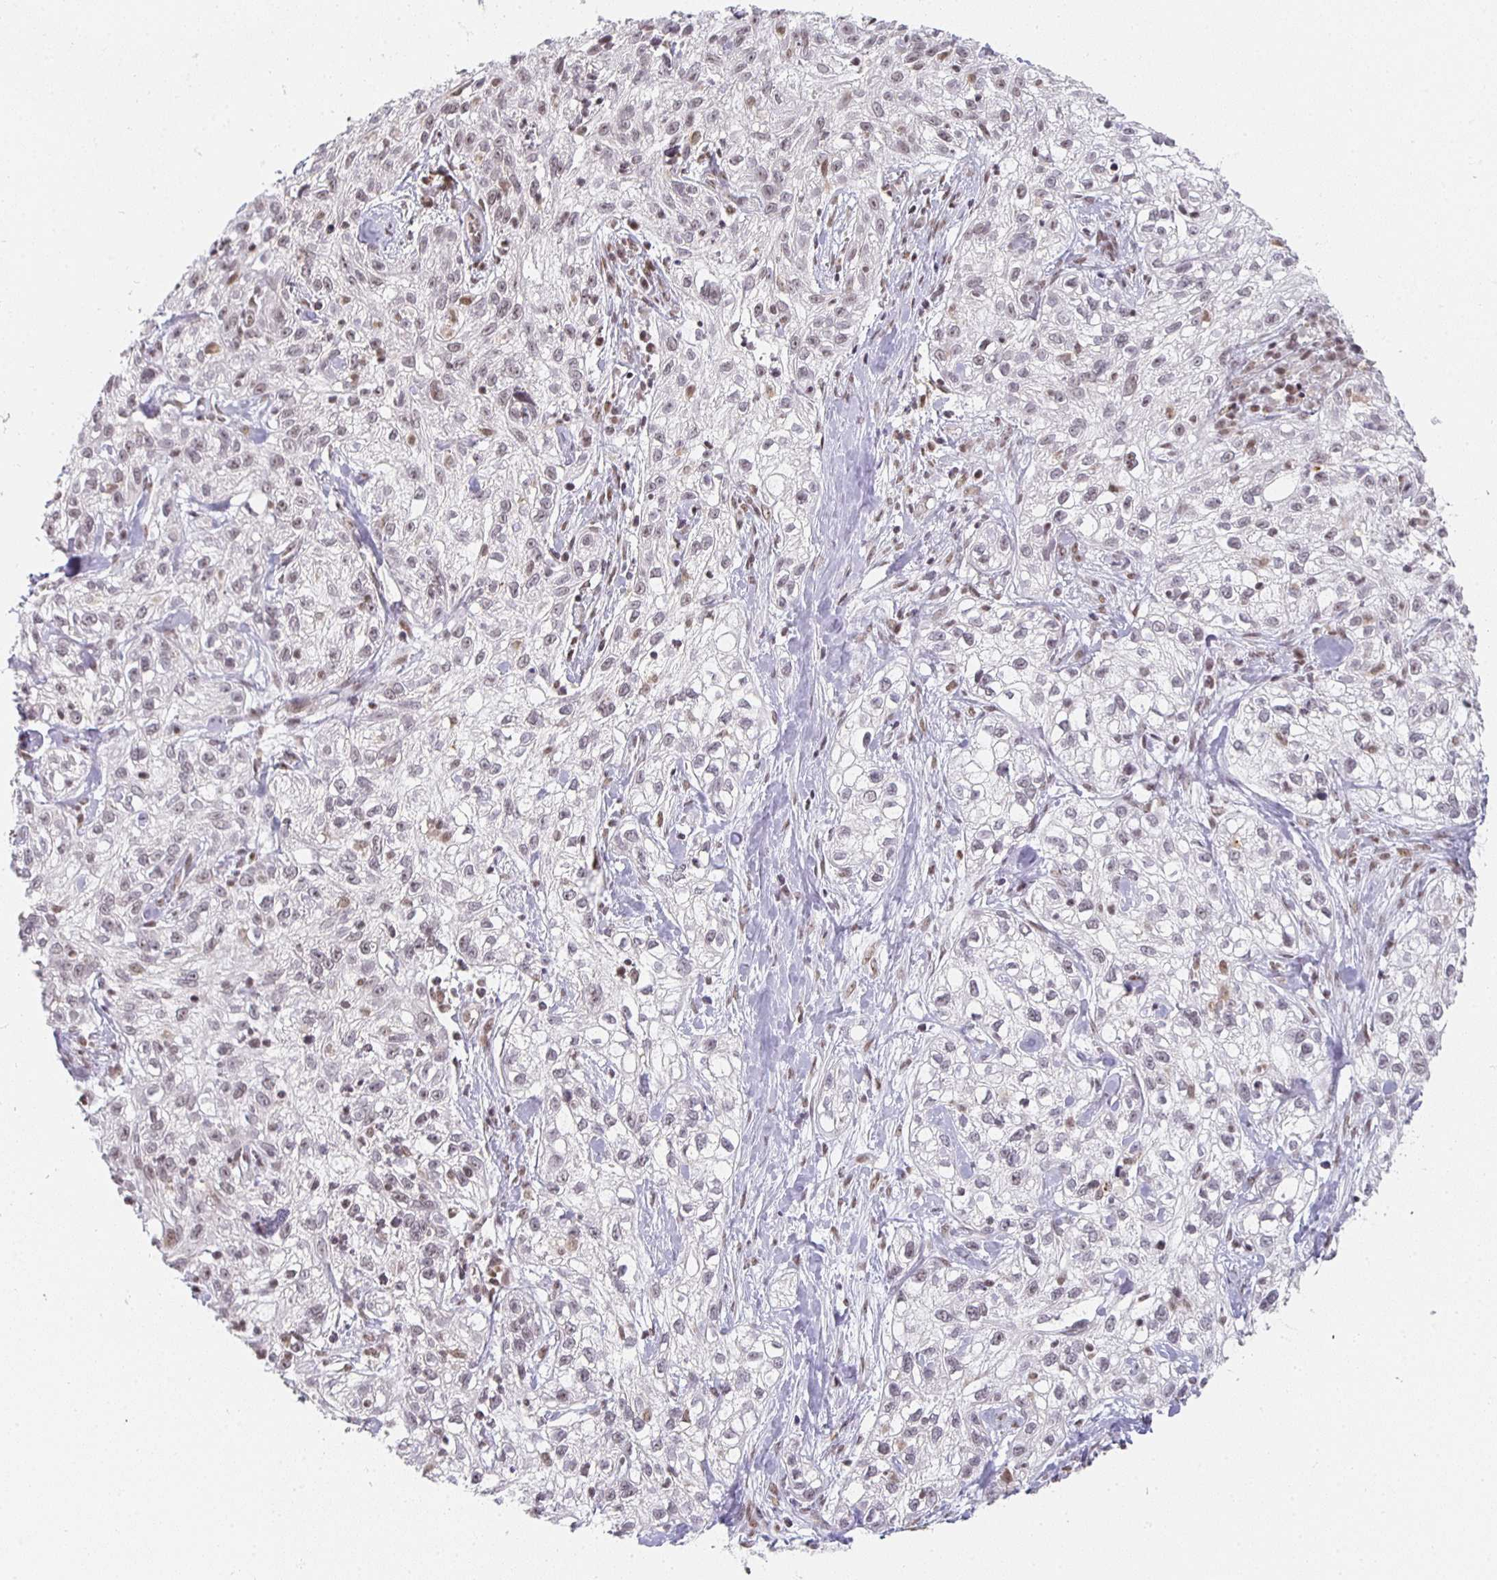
{"staining": {"intensity": "negative", "quantity": "none", "location": "none"}, "tissue": "skin cancer", "cell_type": "Tumor cells", "image_type": "cancer", "snomed": [{"axis": "morphology", "description": "Squamous cell carcinoma, NOS"}, {"axis": "topography", "description": "Skin"}], "caption": "Immunohistochemistry (IHC) histopathology image of human skin cancer (squamous cell carcinoma) stained for a protein (brown), which exhibits no positivity in tumor cells.", "gene": "SMARCA2", "patient": {"sex": "male", "age": 82}}